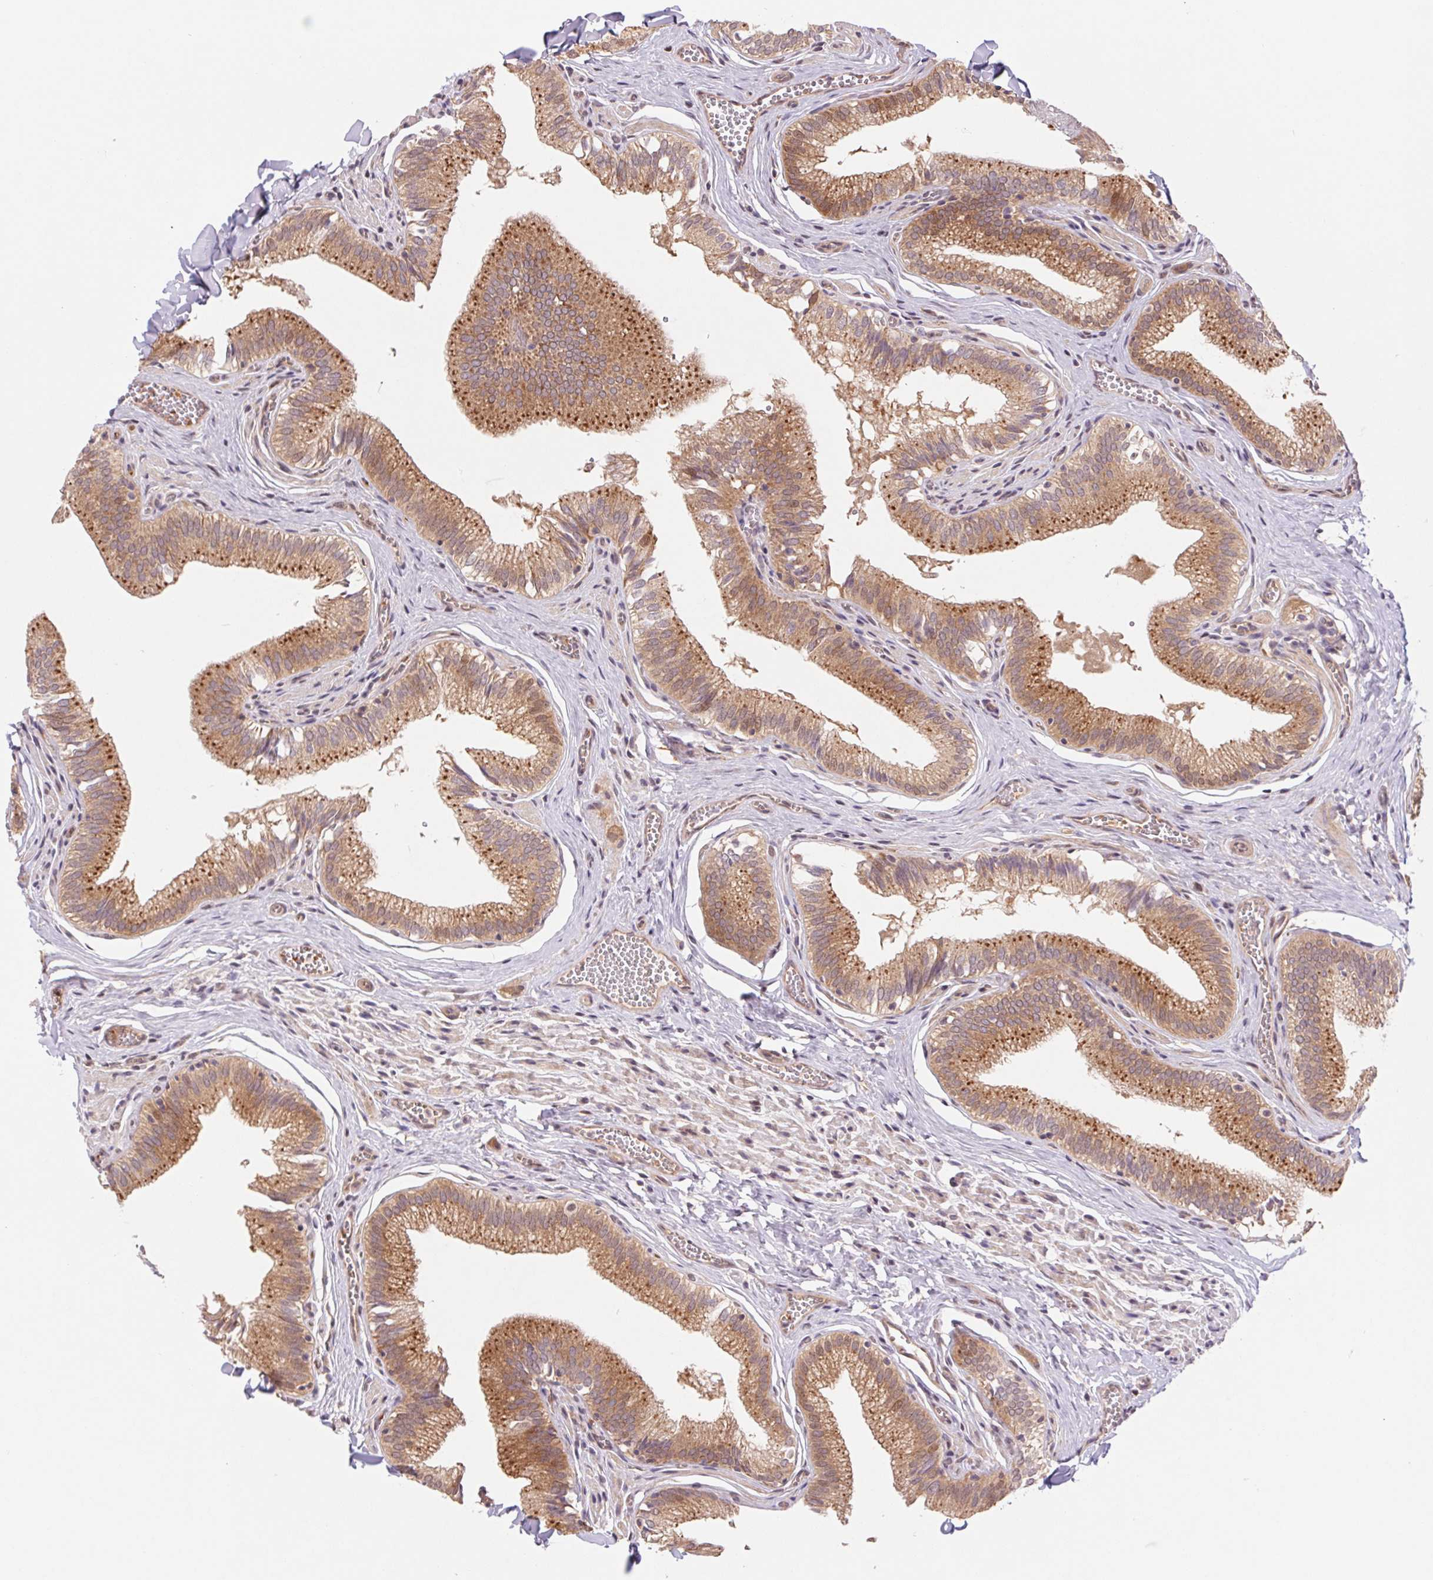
{"staining": {"intensity": "moderate", "quantity": ">75%", "location": "cytoplasmic/membranous"}, "tissue": "gallbladder", "cell_type": "Glandular cells", "image_type": "normal", "snomed": [{"axis": "morphology", "description": "Normal tissue, NOS"}, {"axis": "topography", "description": "Gallbladder"}, {"axis": "topography", "description": "Peripheral nerve tissue"}], "caption": "Protein expression analysis of unremarkable gallbladder displays moderate cytoplasmic/membranous positivity in approximately >75% of glandular cells. The protein of interest is shown in brown color, while the nuclei are stained blue.", "gene": "RRM1", "patient": {"sex": "male", "age": 17}}